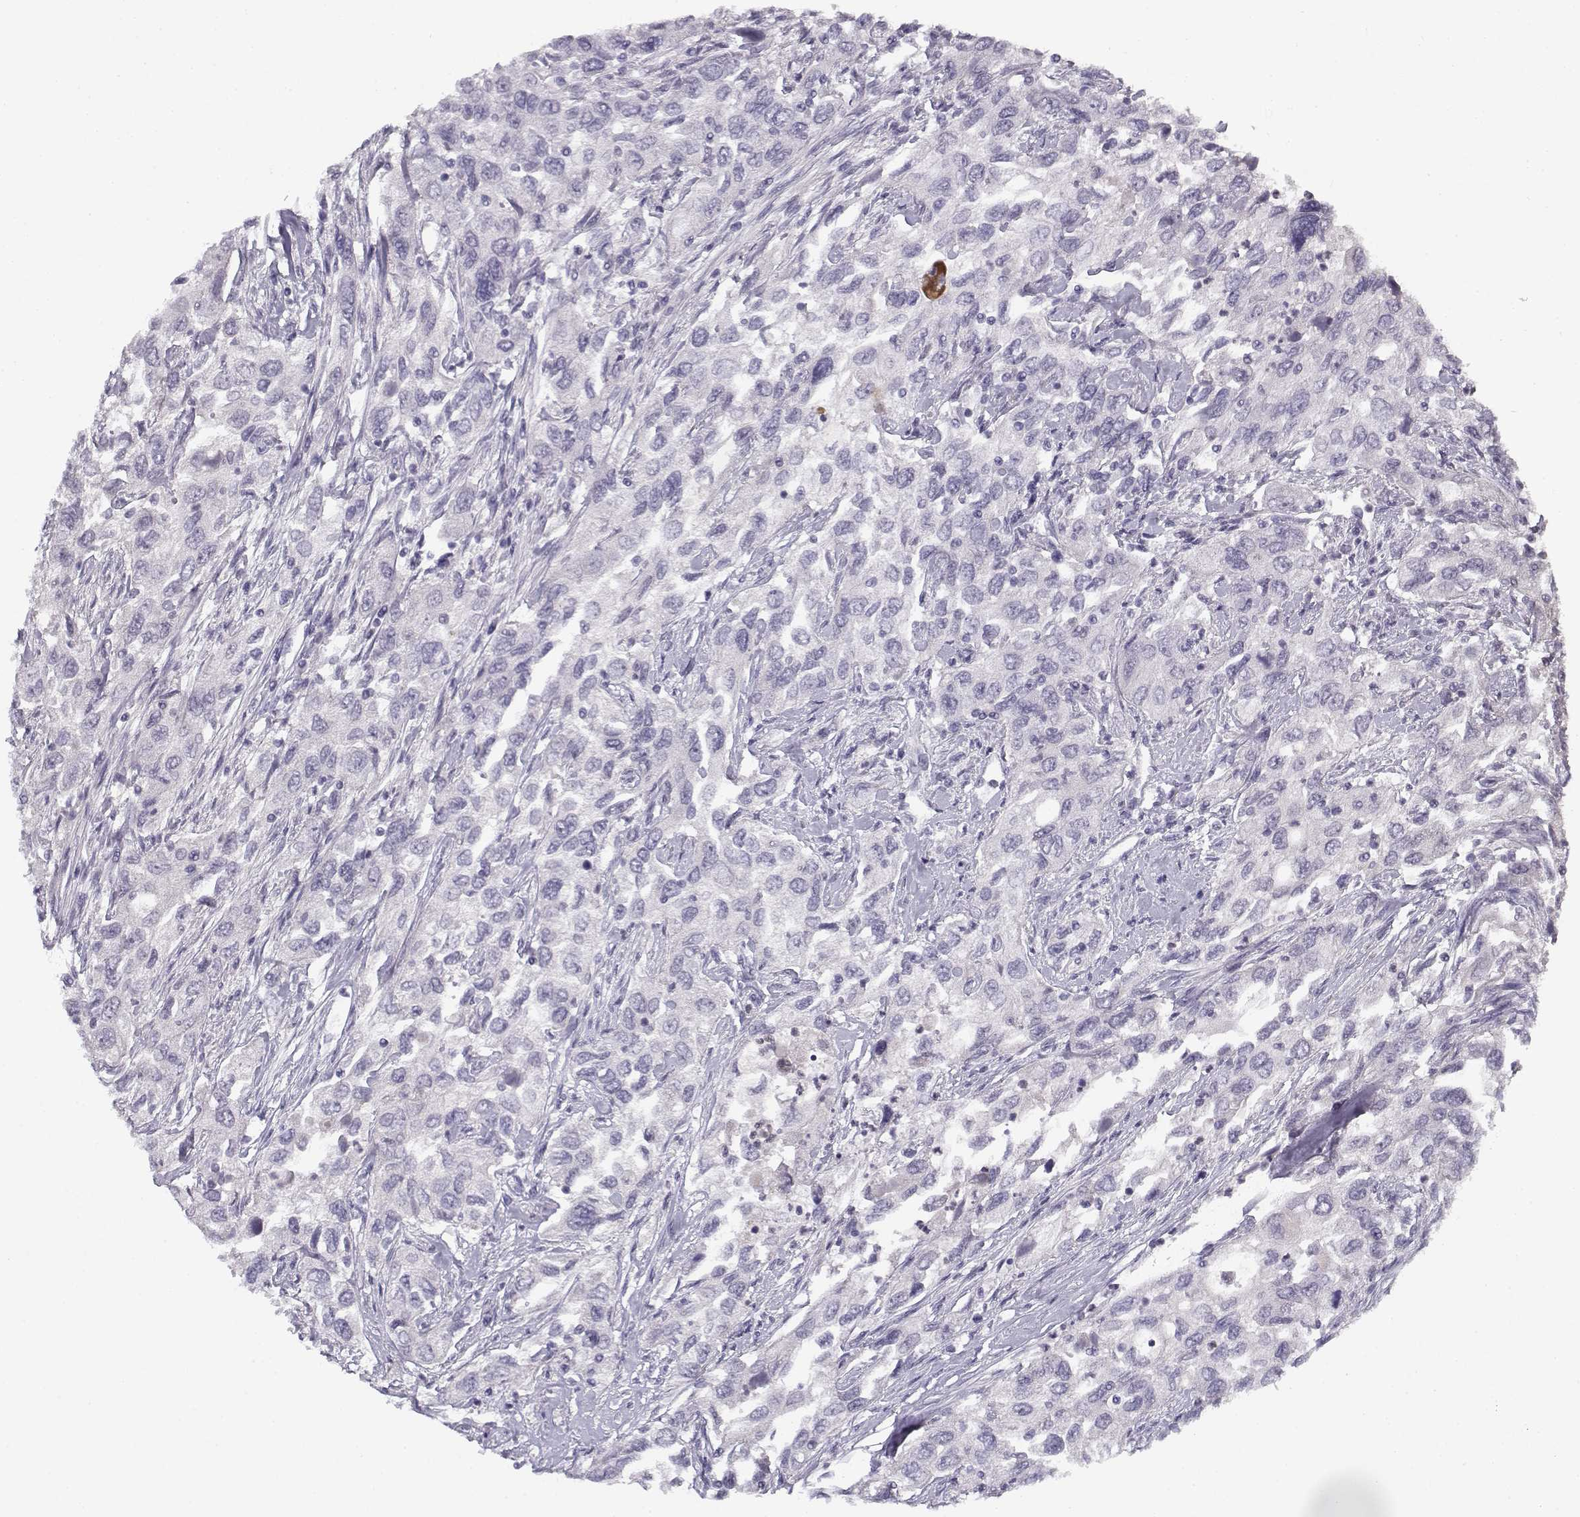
{"staining": {"intensity": "negative", "quantity": "none", "location": "none"}, "tissue": "urothelial cancer", "cell_type": "Tumor cells", "image_type": "cancer", "snomed": [{"axis": "morphology", "description": "Urothelial carcinoma, High grade"}, {"axis": "topography", "description": "Urinary bladder"}], "caption": "Tumor cells are negative for protein expression in human high-grade urothelial carcinoma.", "gene": "DDX25", "patient": {"sex": "male", "age": 76}}